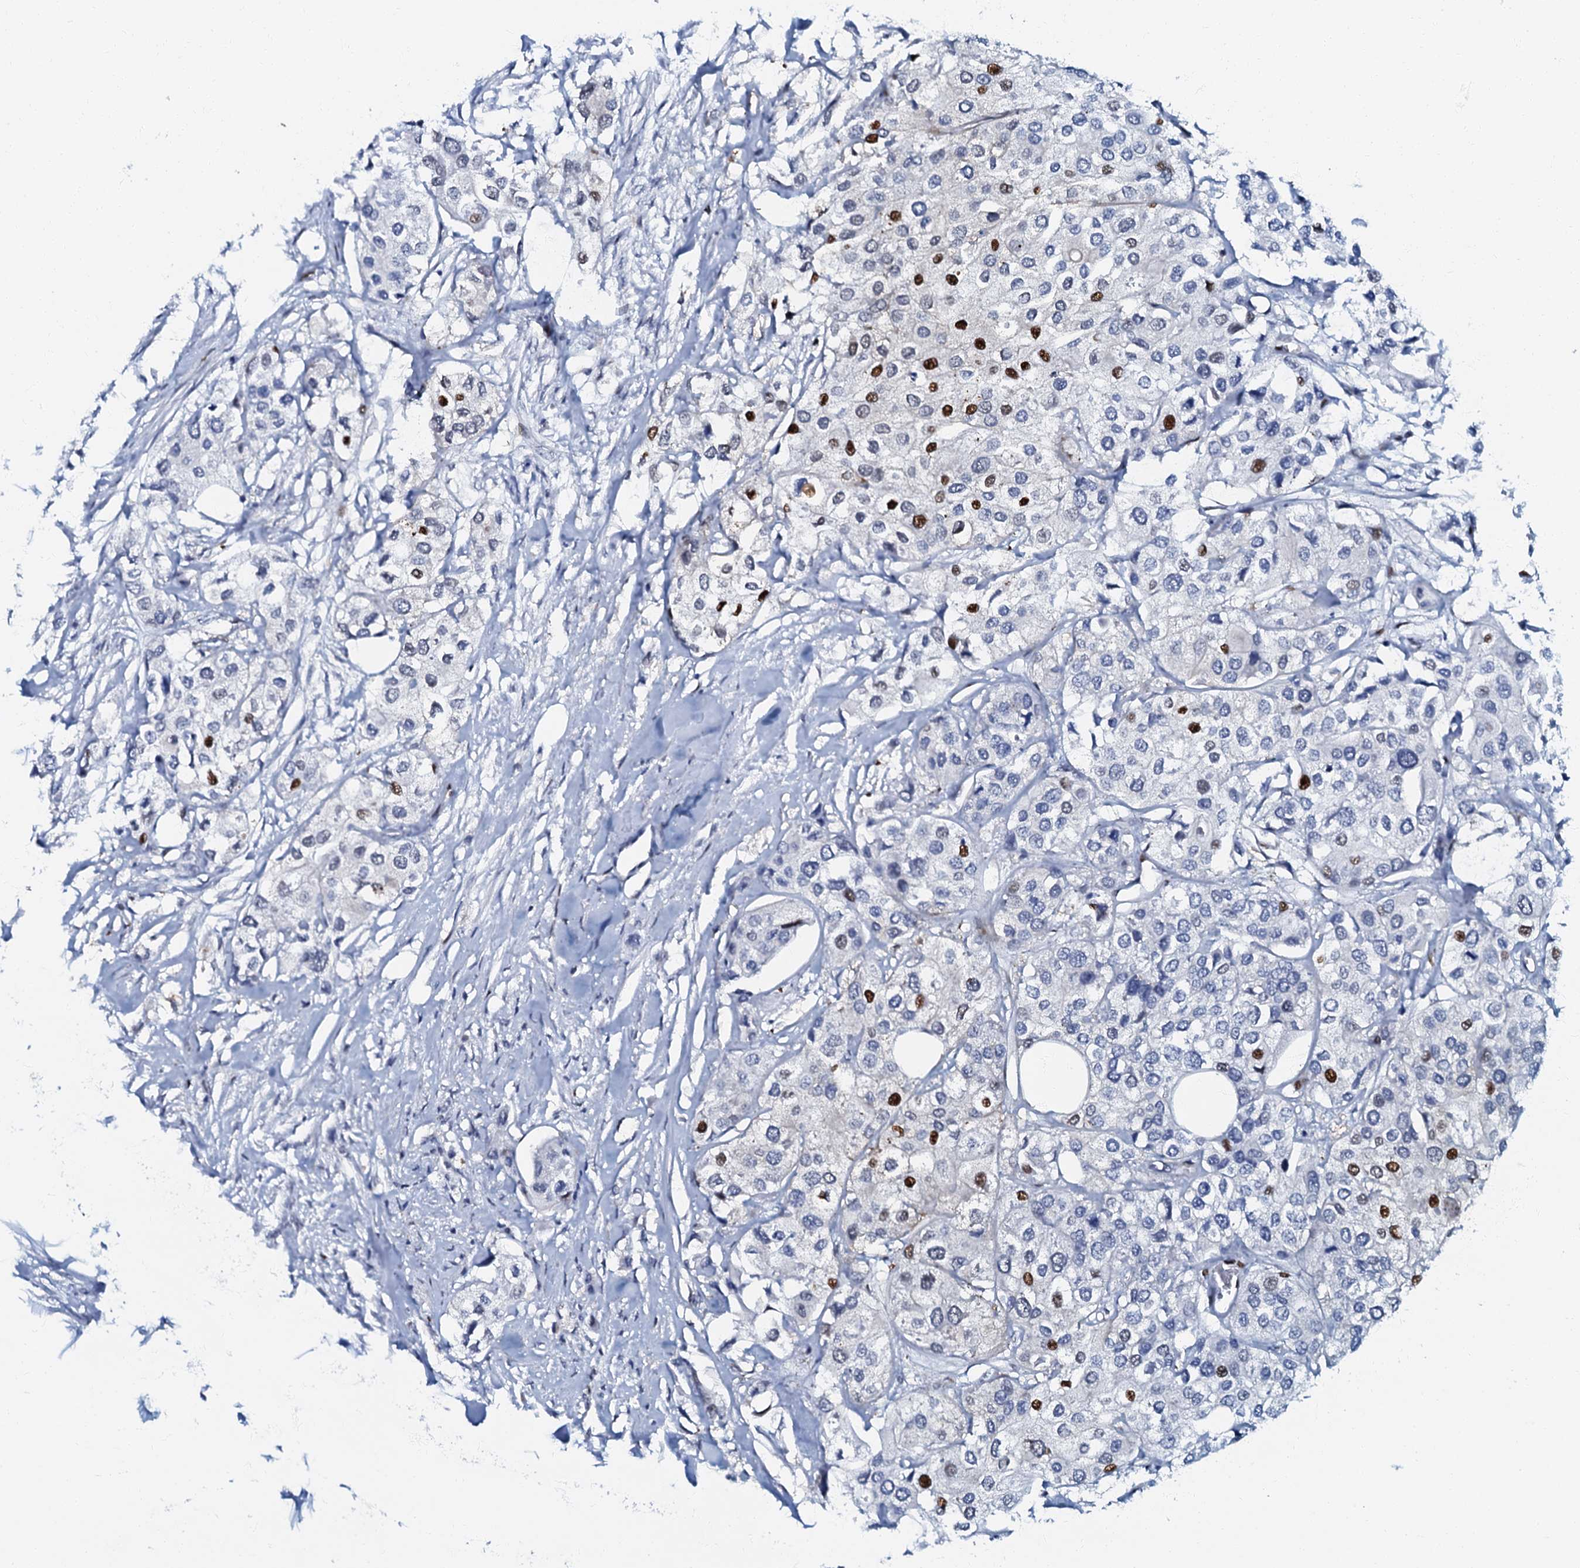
{"staining": {"intensity": "moderate", "quantity": "<25%", "location": "nuclear"}, "tissue": "urothelial cancer", "cell_type": "Tumor cells", "image_type": "cancer", "snomed": [{"axis": "morphology", "description": "Urothelial carcinoma, High grade"}, {"axis": "topography", "description": "Urinary bladder"}], "caption": "IHC image of urothelial cancer stained for a protein (brown), which displays low levels of moderate nuclear expression in about <25% of tumor cells.", "gene": "MFSD5", "patient": {"sex": "male", "age": 64}}